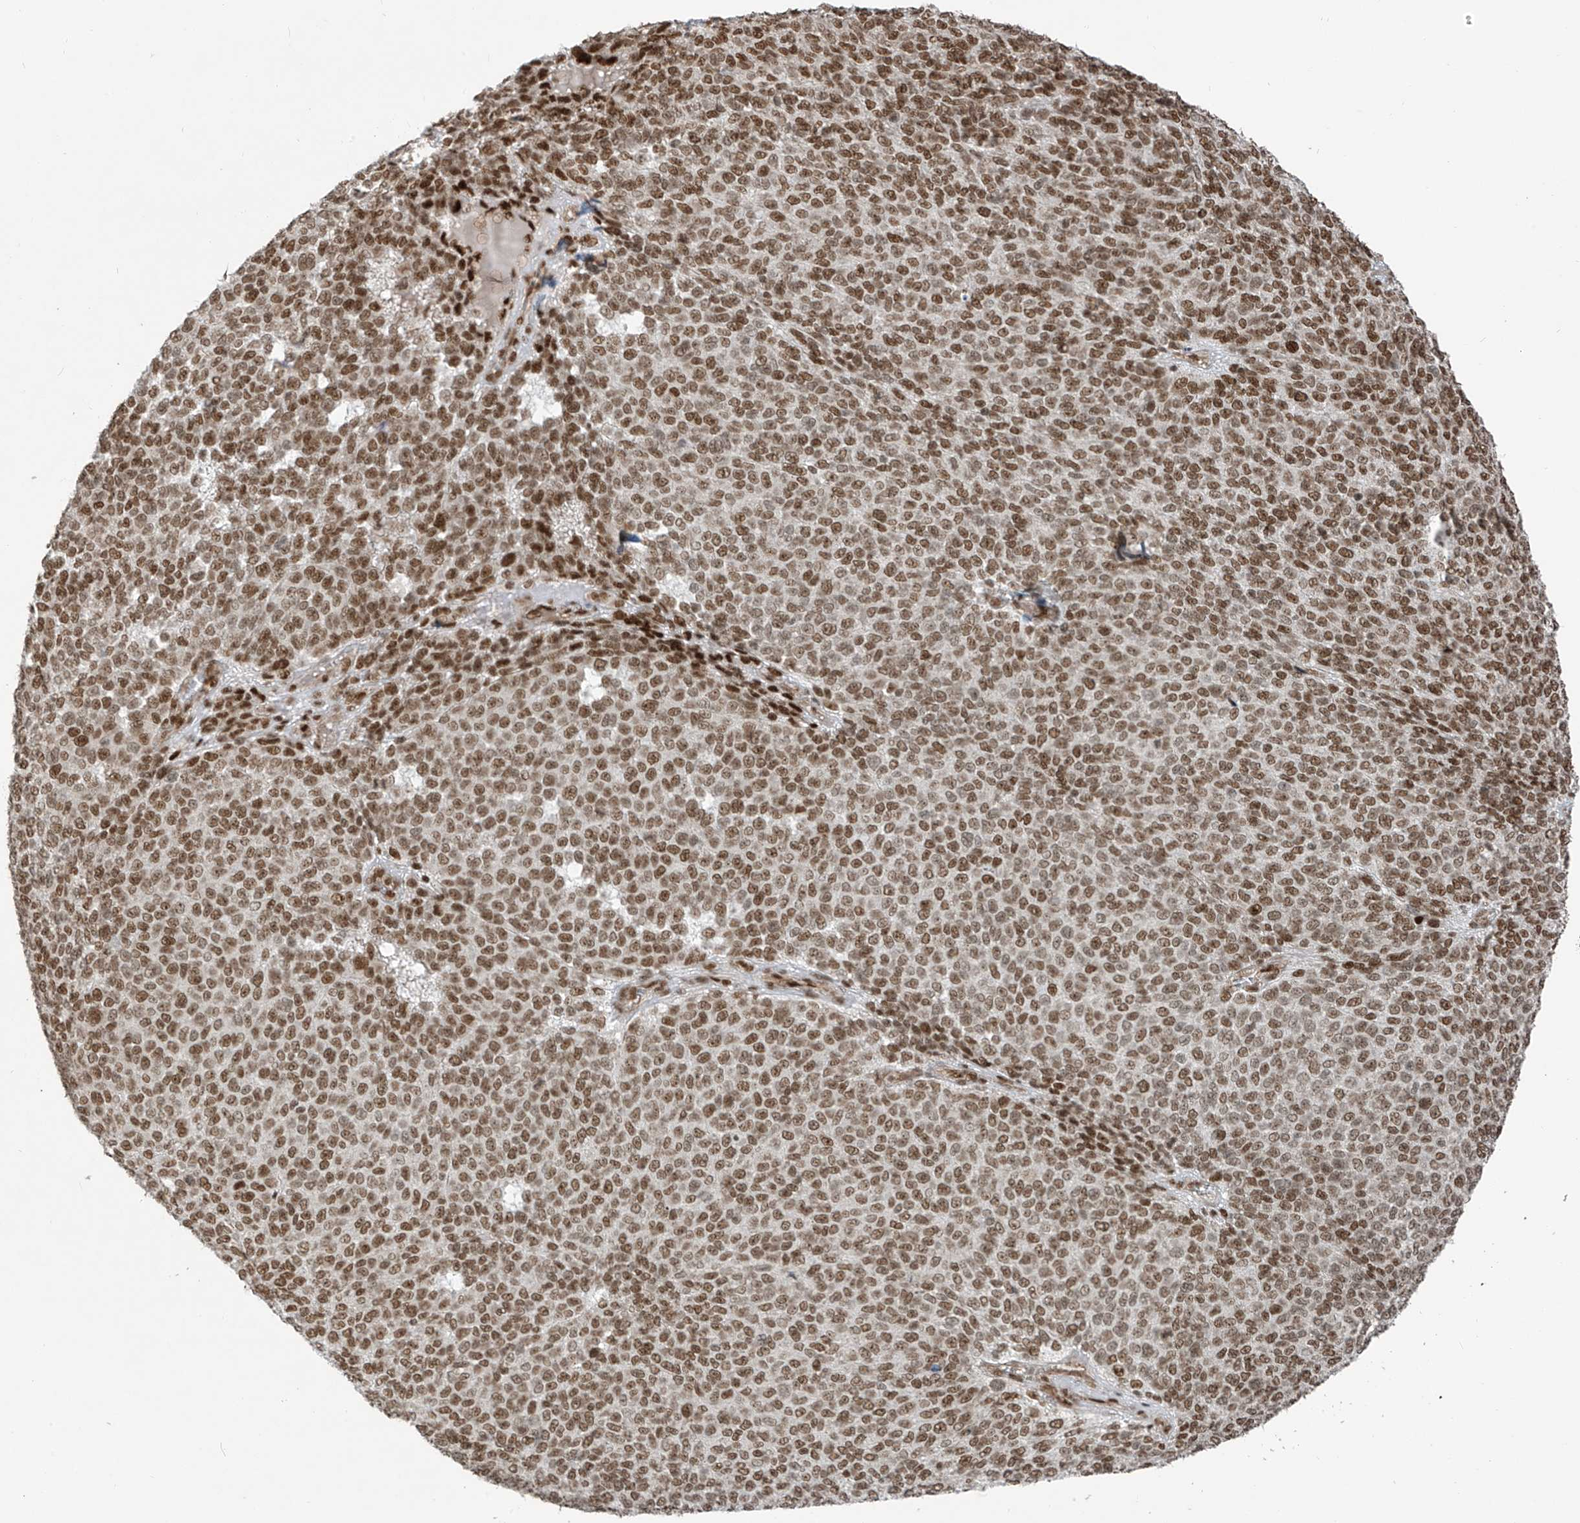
{"staining": {"intensity": "moderate", "quantity": ">75%", "location": "nuclear"}, "tissue": "melanoma", "cell_type": "Tumor cells", "image_type": "cancer", "snomed": [{"axis": "morphology", "description": "Malignant melanoma, NOS"}, {"axis": "topography", "description": "Skin"}], "caption": "Immunohistochemical staining of melanoma shows medium levels of moderate nuclear expression in approximately >75% of tumor cells.", "gene": "ARHGEF3", "patient": {"sex": "male", "age": 49}}